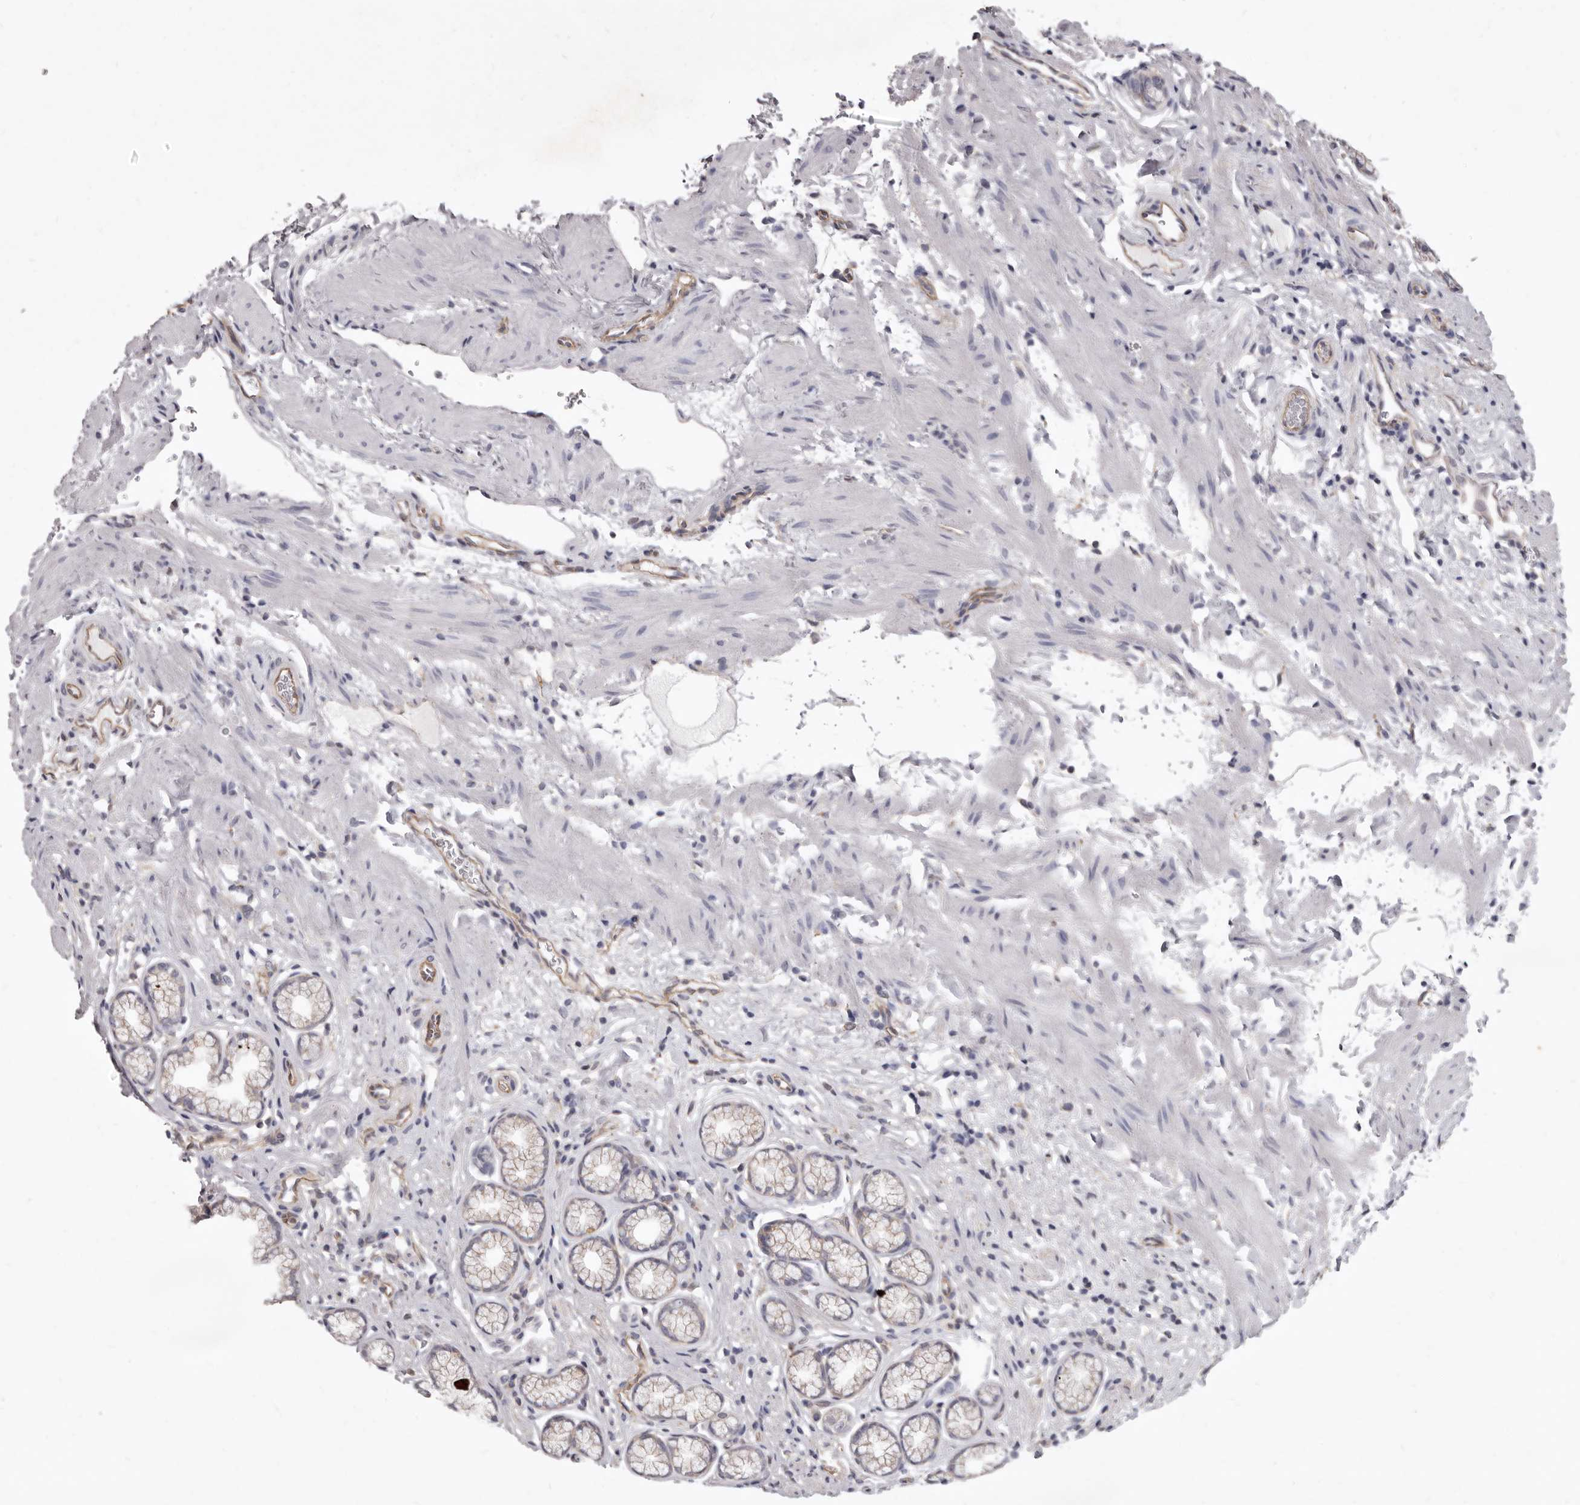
{"staining": {"intensity": "moderate", "quantity": "25%-75%", "location": "cytoplasmic/membranous"}, "tissue": "stomach", "cell_type": "Glandular cells", "image_type": "normal", "snomed": [{"axis": "morphology", "description": "Normal tissue, NOS"}, {"axis": "topography", "description": "Stomach"}], "caption": "Stomach stained with immunohistochemistry (IHC) displays moderate cytoplasmic/membranous staining in about 25%-75% of glandular cells.", "gene": "P2RX6", "patient": {"sex": "male", "age": 42}}